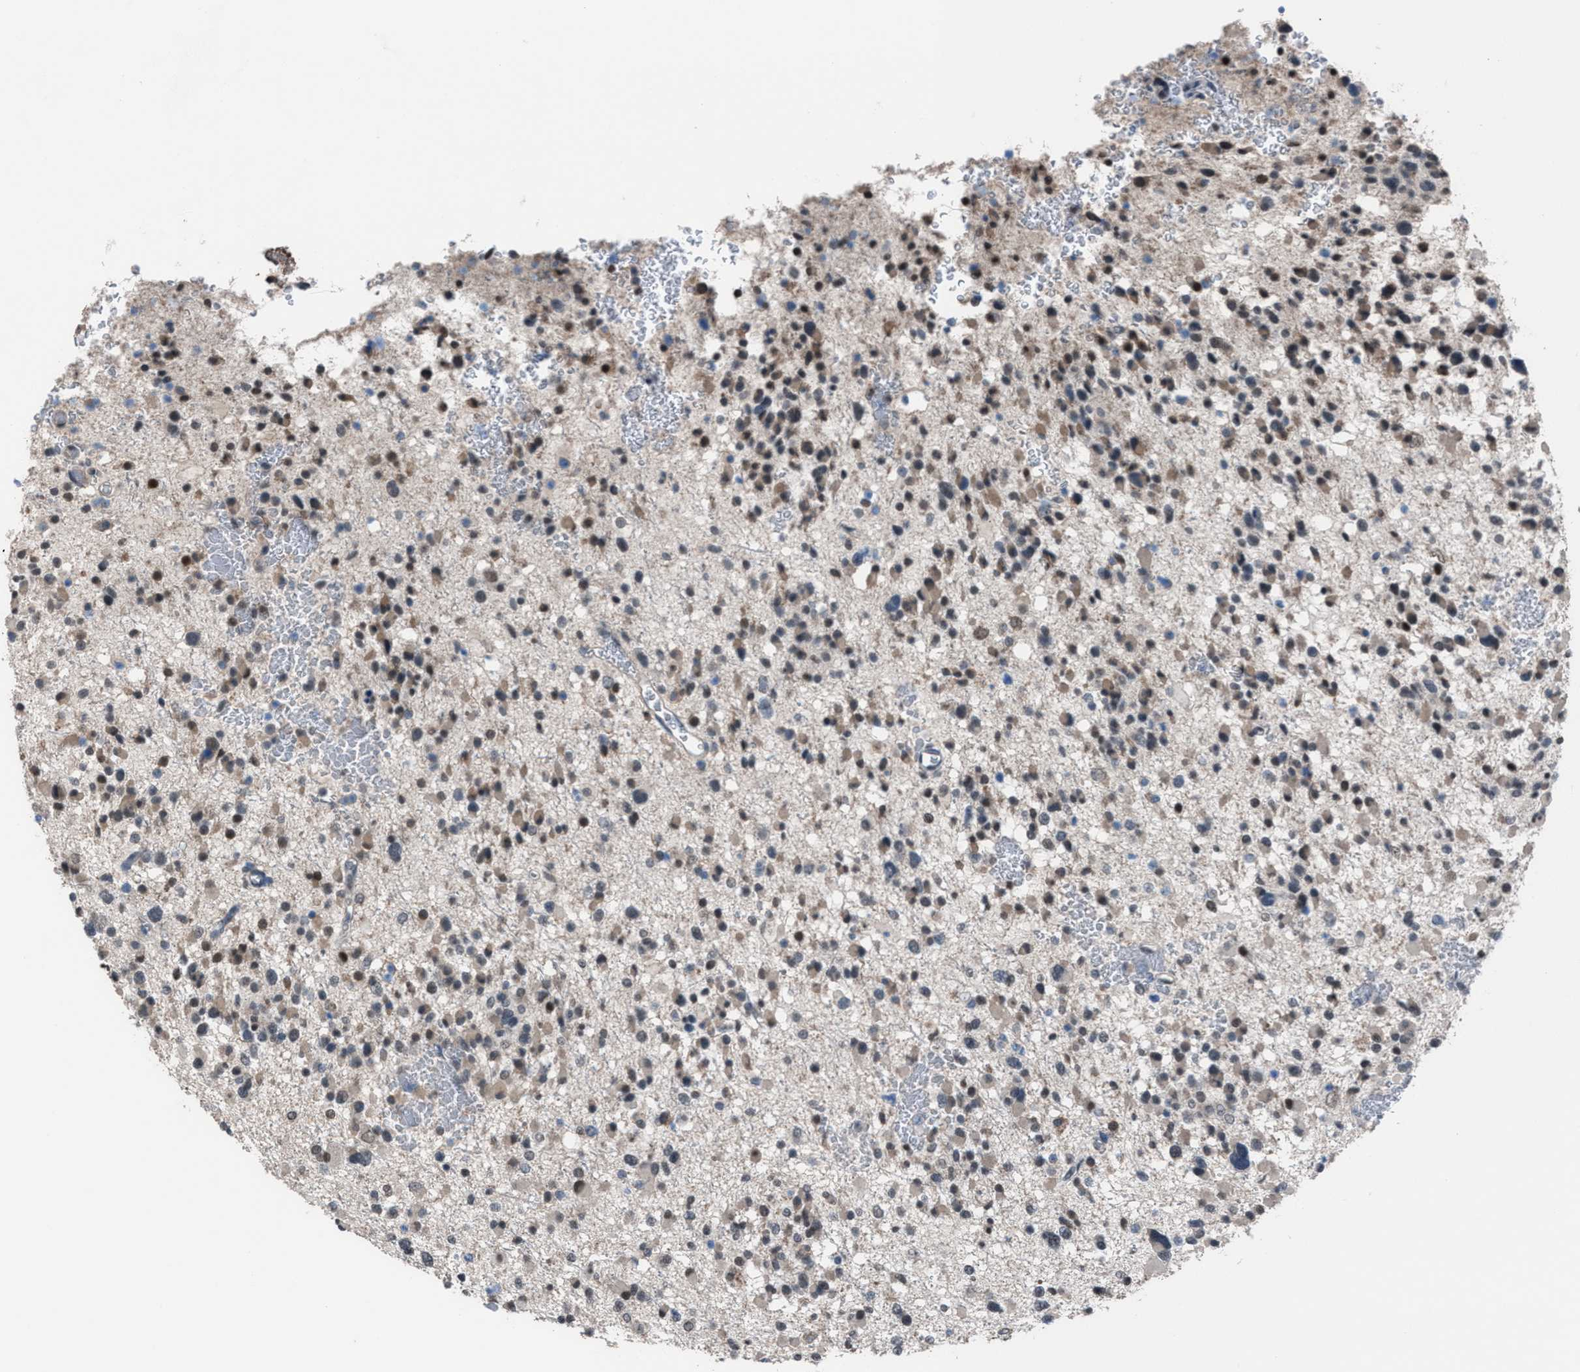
{"staining": {"intensity": "weak", "quantity": "25%-75%", "location": "cytoplasmic/membranous,nuclear"}, "tissue": "glioma", "cell_type": "Tumor cells", "image_type": "cancer", "snomed": [{"axis": "morphology", "description": "Glioma, malignant, Low grade"}, {"axis": "topography", "description": "Brain"}], "caption": "An immunohistochemistry (IHC) micrograph of neoplastic tissue is shown. Protein staining in brown labels weak cytoplasmic/membranous and nuclear positivity in malignant low-grade glioma within tumor cells.", "gene": "ZNF276", "patient": {"sex": "female", "age": 22}}